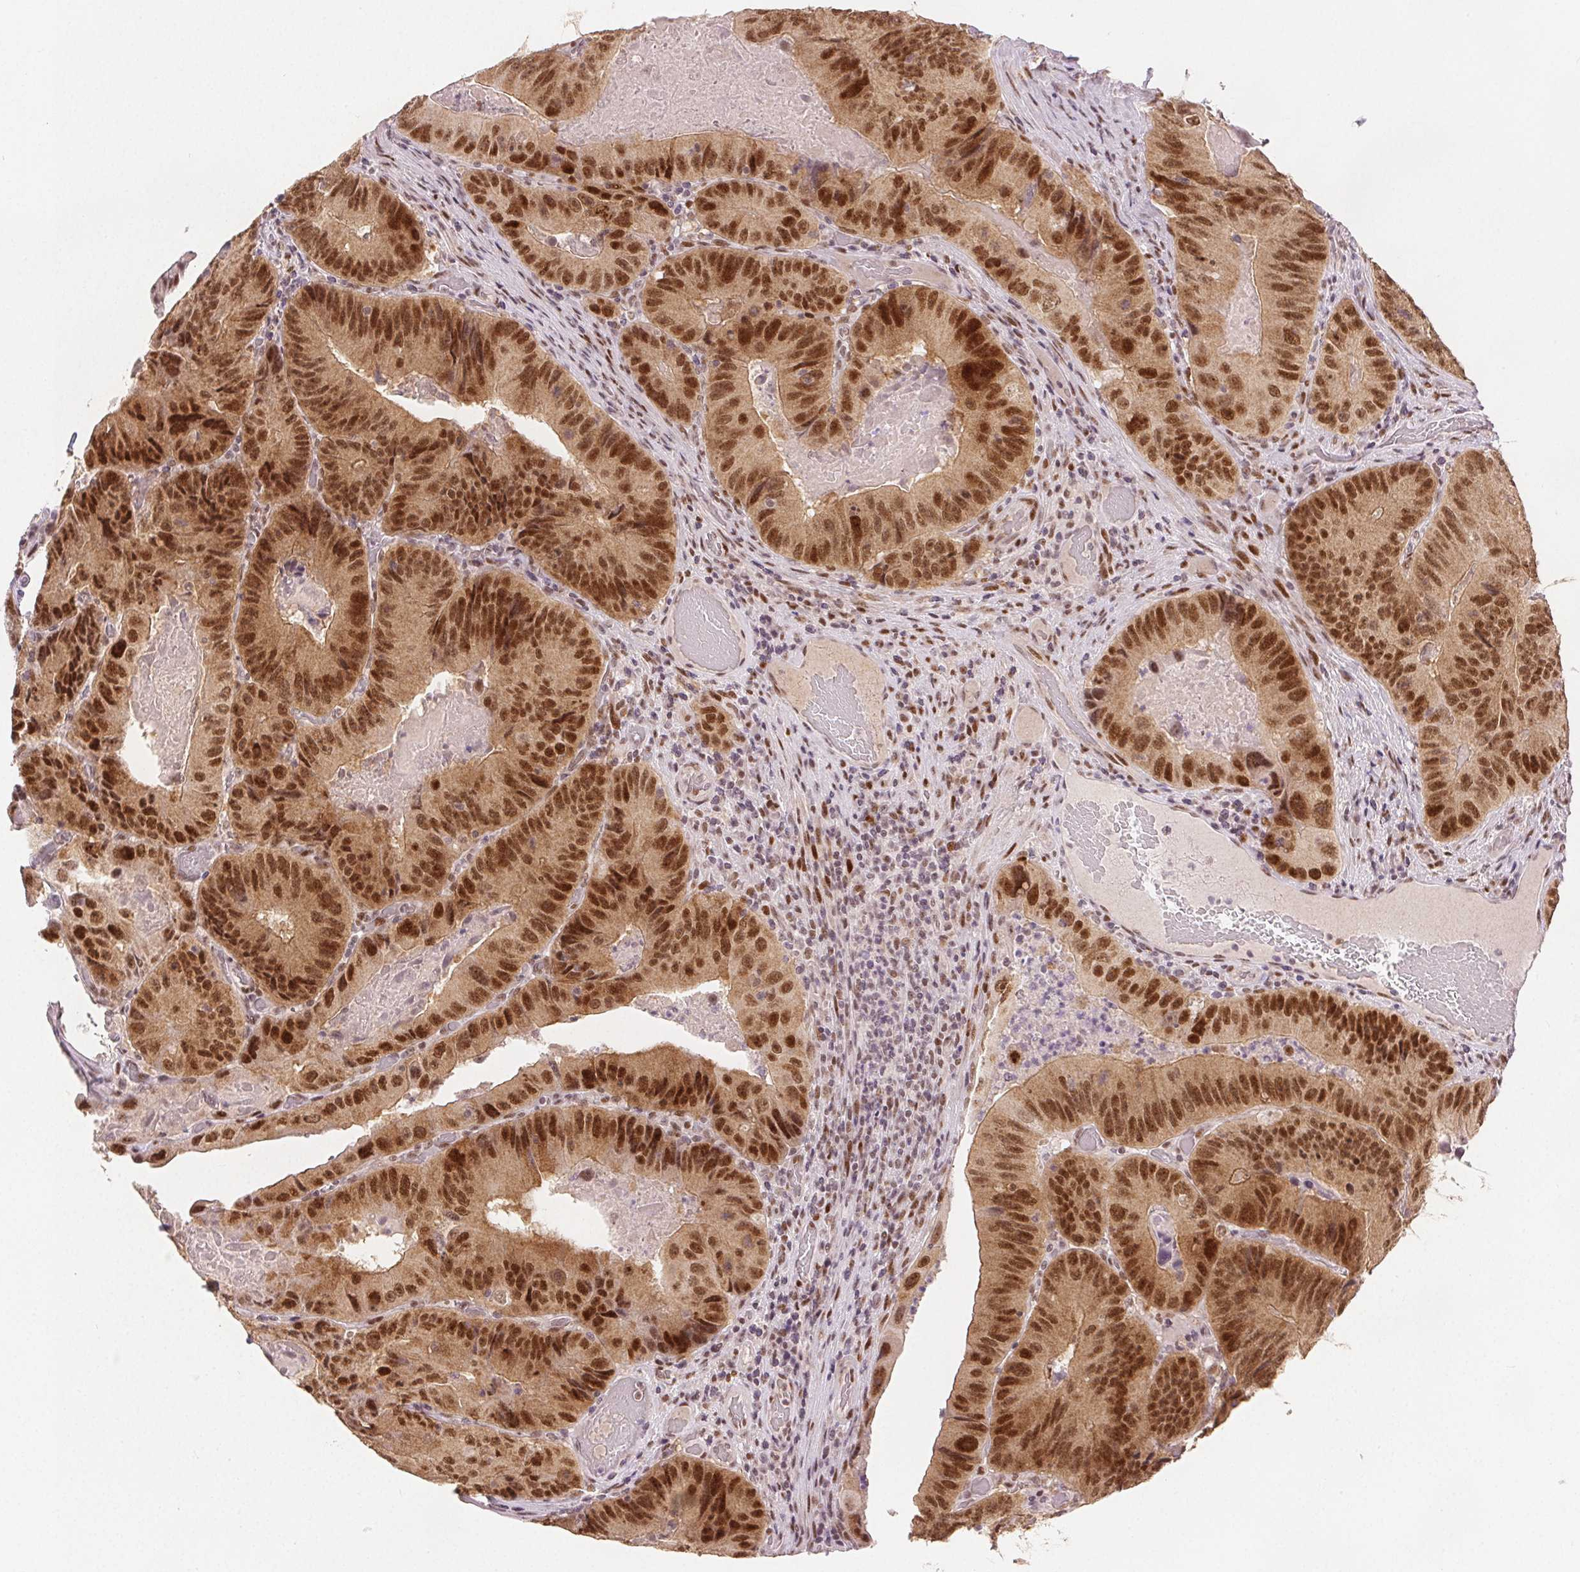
{"staining": {"intensity": "moderate", "quantity": ">75%", "location": "nuclear"}, "tissue": "colorectal cancer", "cell_type": "Tumor cells", "image_type": "cancer", "snomed": [{"axis": "morphology", "description": "Adenocarcinoma, NOS"}, {"axis": "topography", "description": "Colon"}], "caption": "Immunohistochemical staining of colorectal cancer reveals moderate nuclear protein expression in approximately >75% of tumor cells. (DAB = brown stain, brightfield microscopy at high magnification).", "gene": "ZNF703", "patient": {"sex": "female", "age": 86}}